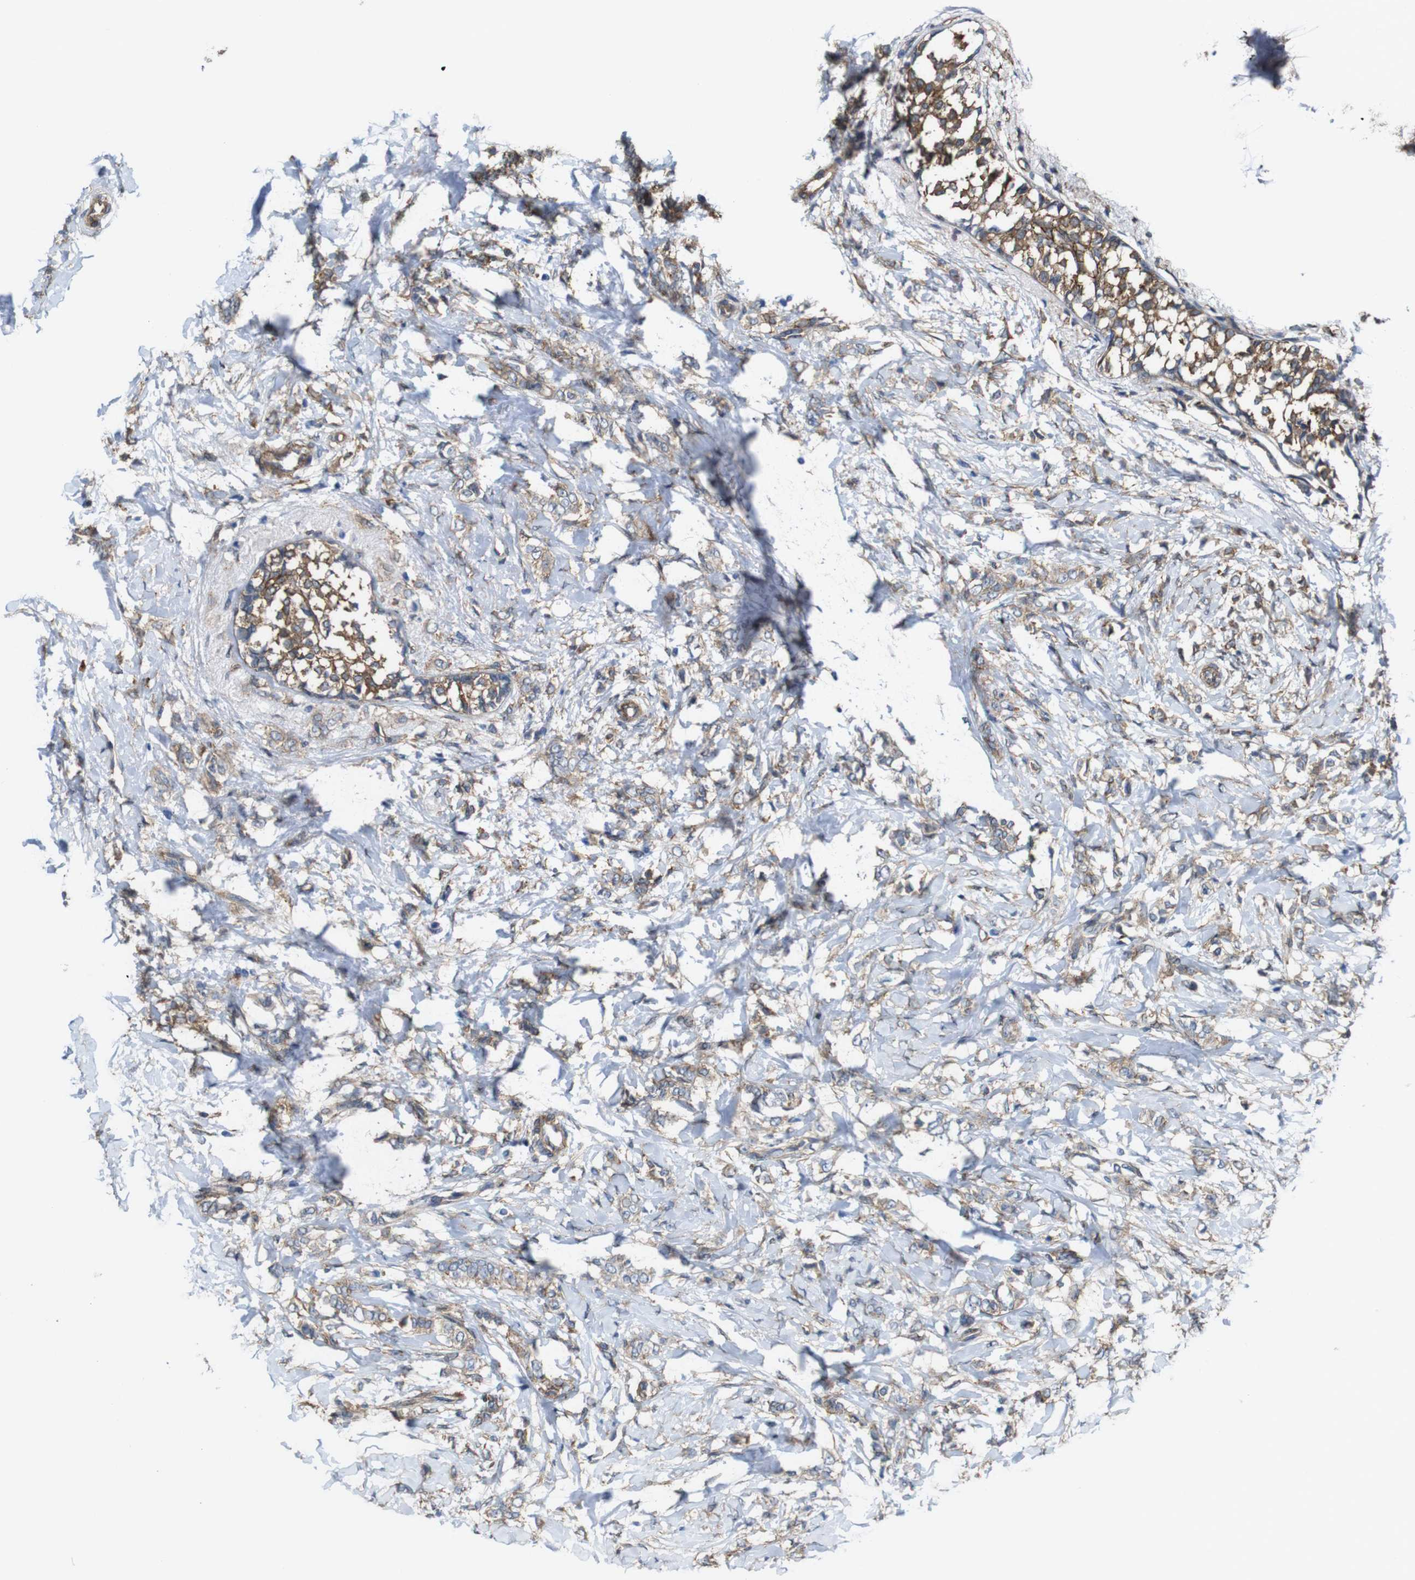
{"staining": {"intensity": "moderate", "quantity": ">75%", "location": "cytoplasmic/membranous"}, "tissue": "breast cancer", "cell_type": "Tumor cells", "image_type": "cancer", "snomed": [{"axis": "morphology", "description": "Lobular carcinoma, in situ"}, {"axis": "morphology", "description": "Lobular carcinoma"}, {"axis": "topography", "description": "Breast"}], "caption": "An immunohistochemistry (IHC) photomicrograph of neoplastic tissue is shown. Protein staining in brown labels moderate cytoplasmic/membranous positivity in breast cancer (lobular carcinoma in situ) within tumor cells.", "gene": "PTGER4", "patient": {"sex": "female", "age": 41}}